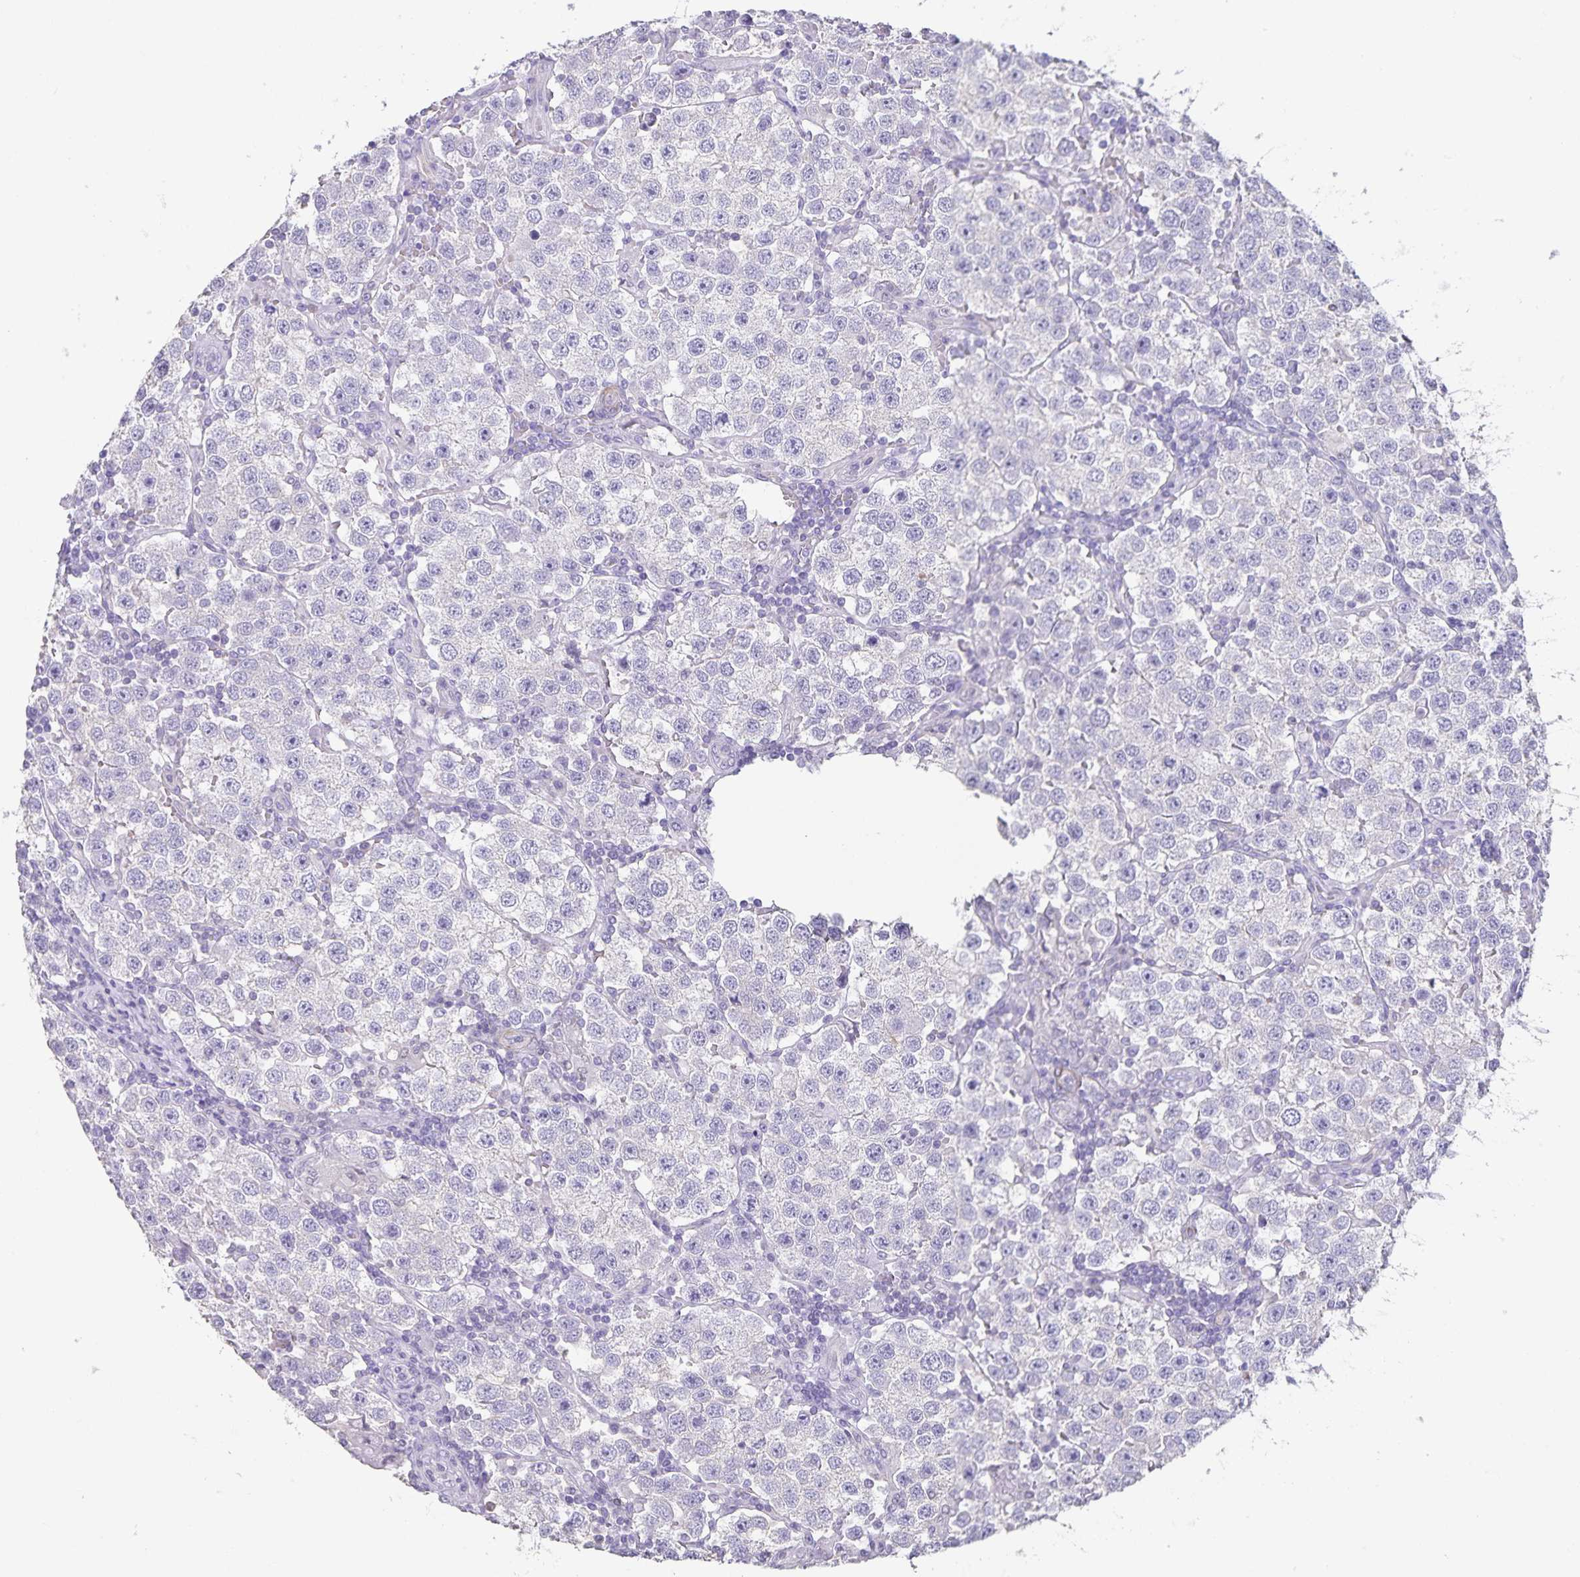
{"staining": {"intensity": "negative", "quantity": "none", "location": "none"}, "tissue": "testis cancer", "cell_type": "Tumor cells", "image_type": "cancer", "snomed": [{"axis": "morphology", "description": "Seminoma, NOS"}, {"axis": "topography", "description": "Testis"}], "caption": "This photomicrograph is of testis cancer (seminoma) stained with immunohistochemistry (IHC) to label a protein in brown with the nuclei are counter-stained blue. There is no expression in tumor cells.", "gene": "SYNM", "patient": {"sex": "male", "age": 37}}